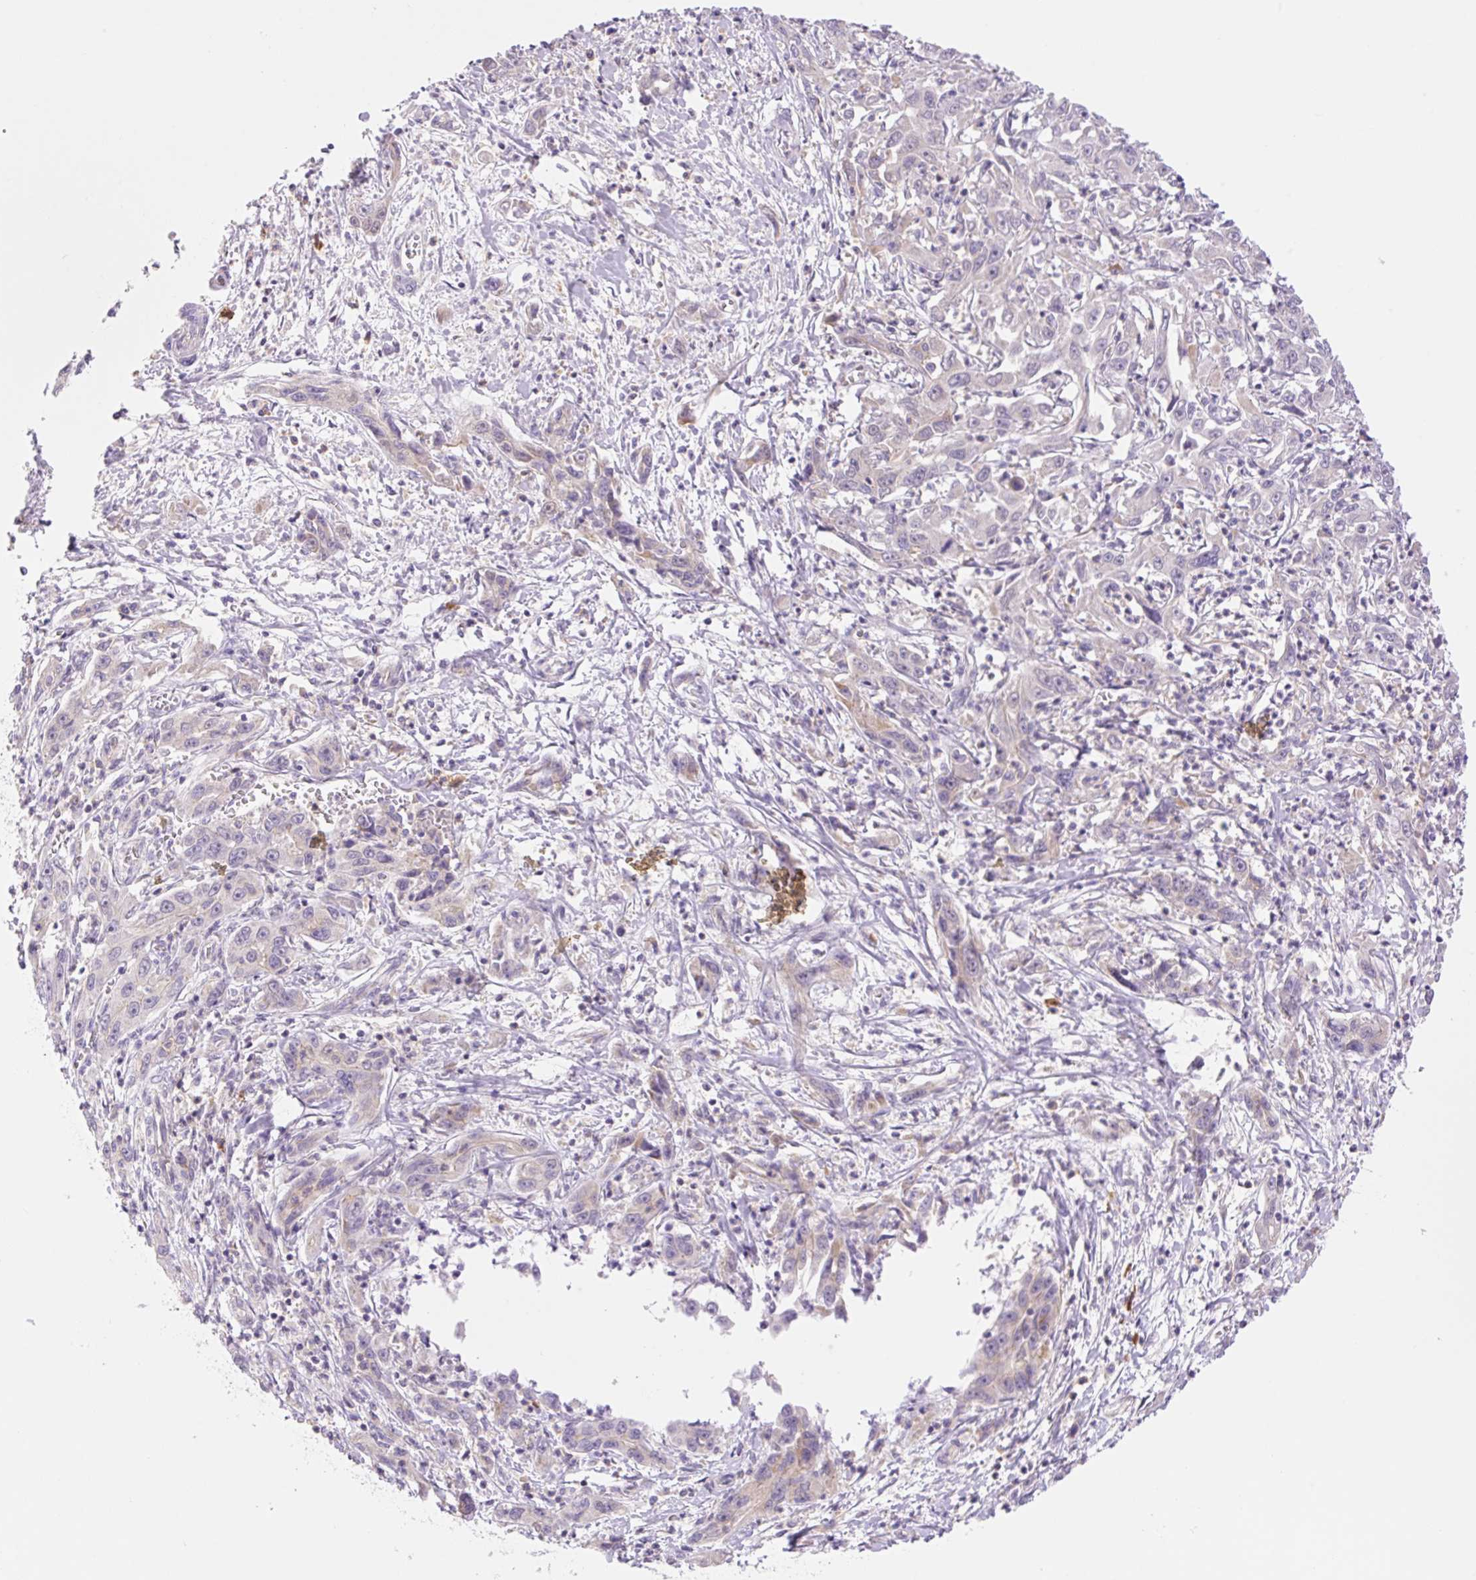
{"staining": {"intensity": "weak", "quantity": "<25%", "location": "cytoplasmic/membranous"}, "tissue": "liver cancer", "cell_type": "Tumor cells", "image_type": "cancer", "snomed": [{"axis": "morphology", "description": "Carcinoma, Hepatocellular, NOS"}, {"axis": "topography", "description": "Liver"}], "caption": "IHC micrograph of neoplastic tissue: human liver cancer (hepatocellular carcinoma) stained with DAB (3,3'-diaminobenzidine) demonstrates no significant protein positivity in tumor cells.", "gene": "DENND5A", "patient": {"sex": "male", "age": 63}}